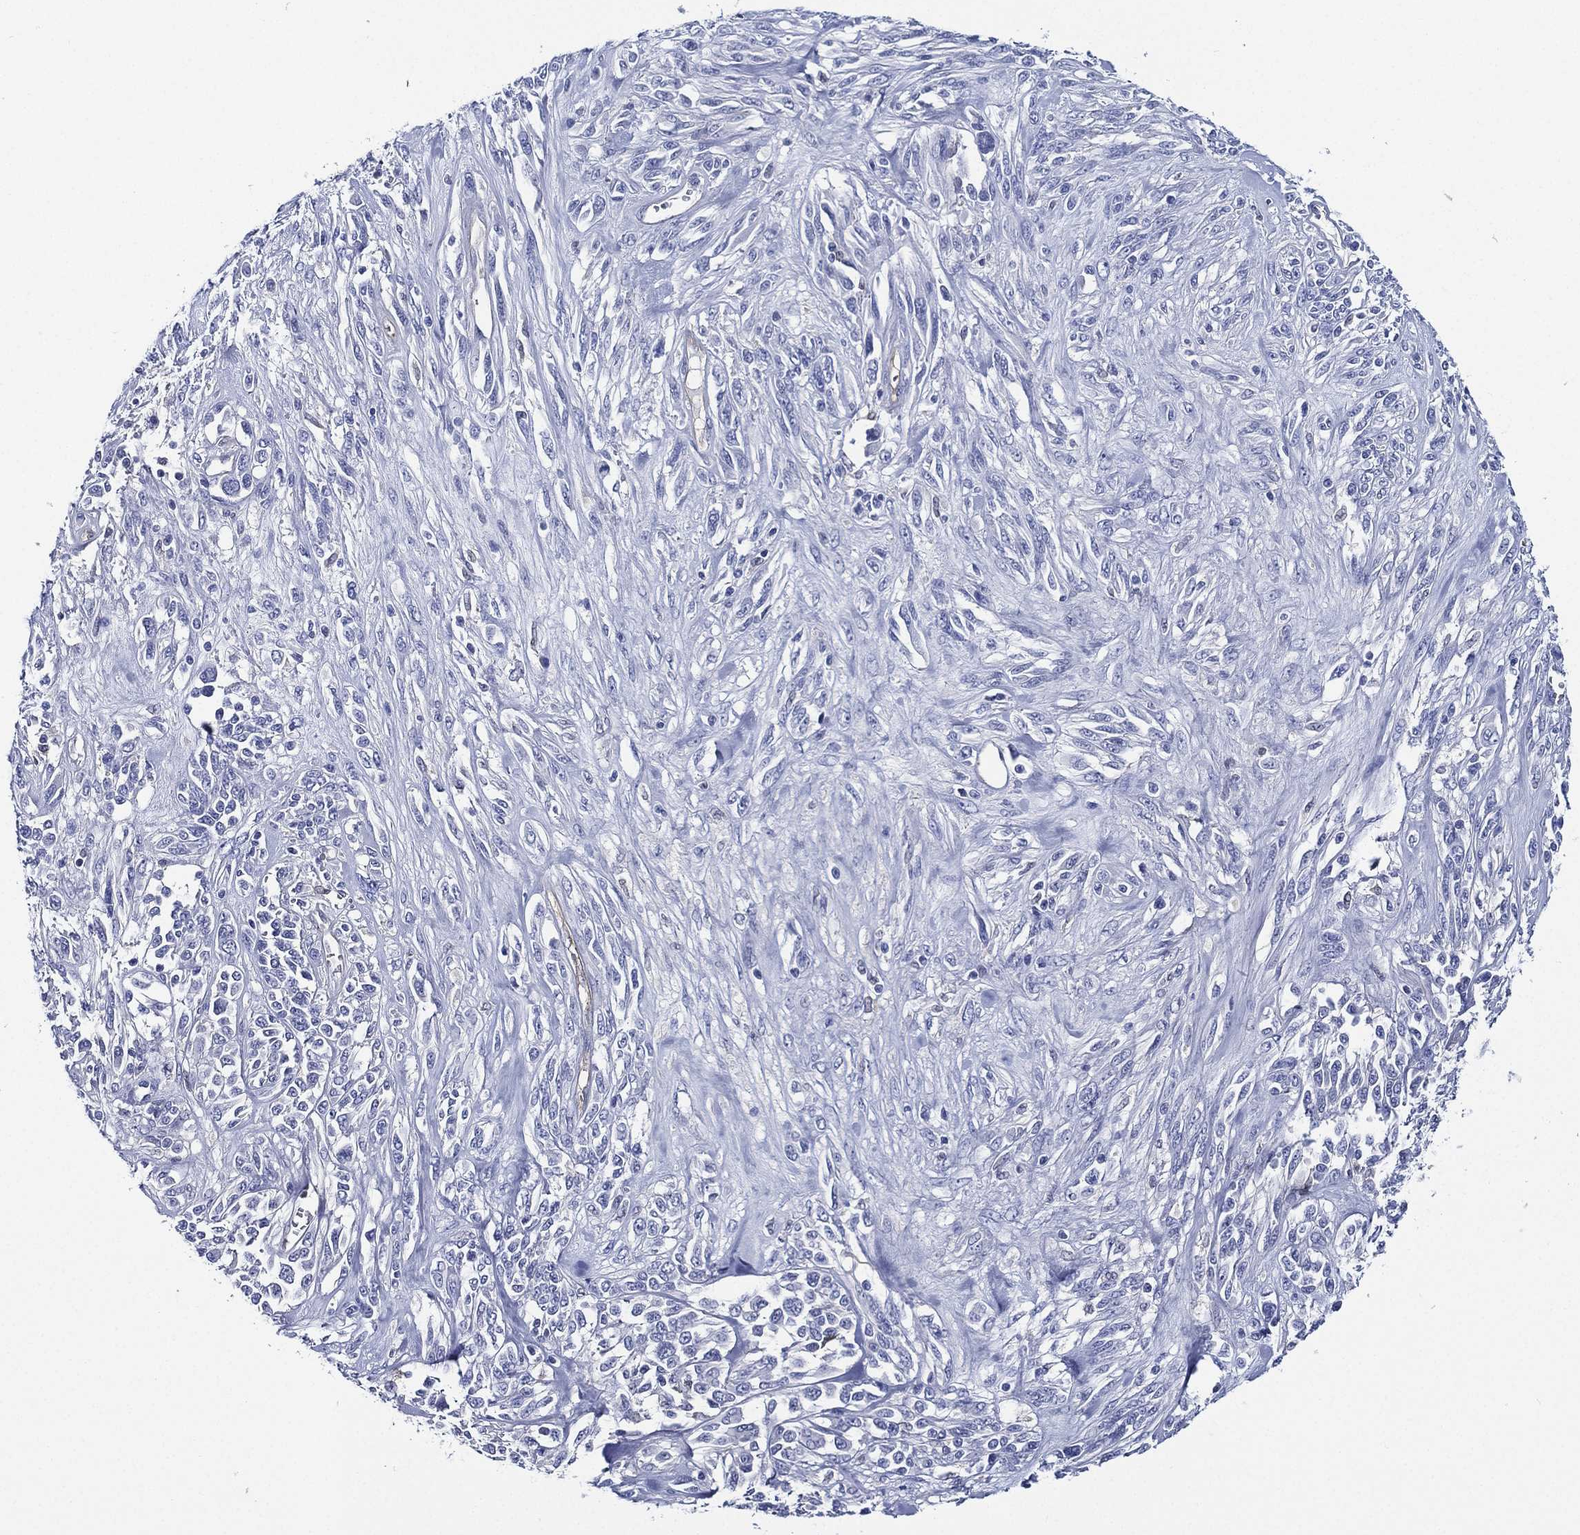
{"staining": {"intensity": "negative", "quantity": "none", "location": "none"}, "tissue": "melanoma", "cell_type": "Tumor cells", "image_type": "cancer", "snomed": [{"axis": "morphology", "description": "Malignant melanoma, NOS"}, {"axis": "topography", "description": "Skin"}], "caption": "Immunohistochemistry histopathology image of human melanoma stained for a protein (brown), which shows no expression in tumor cells.", "gene": "NEDD9", "patient": {"sex": "female", "age": 91}}